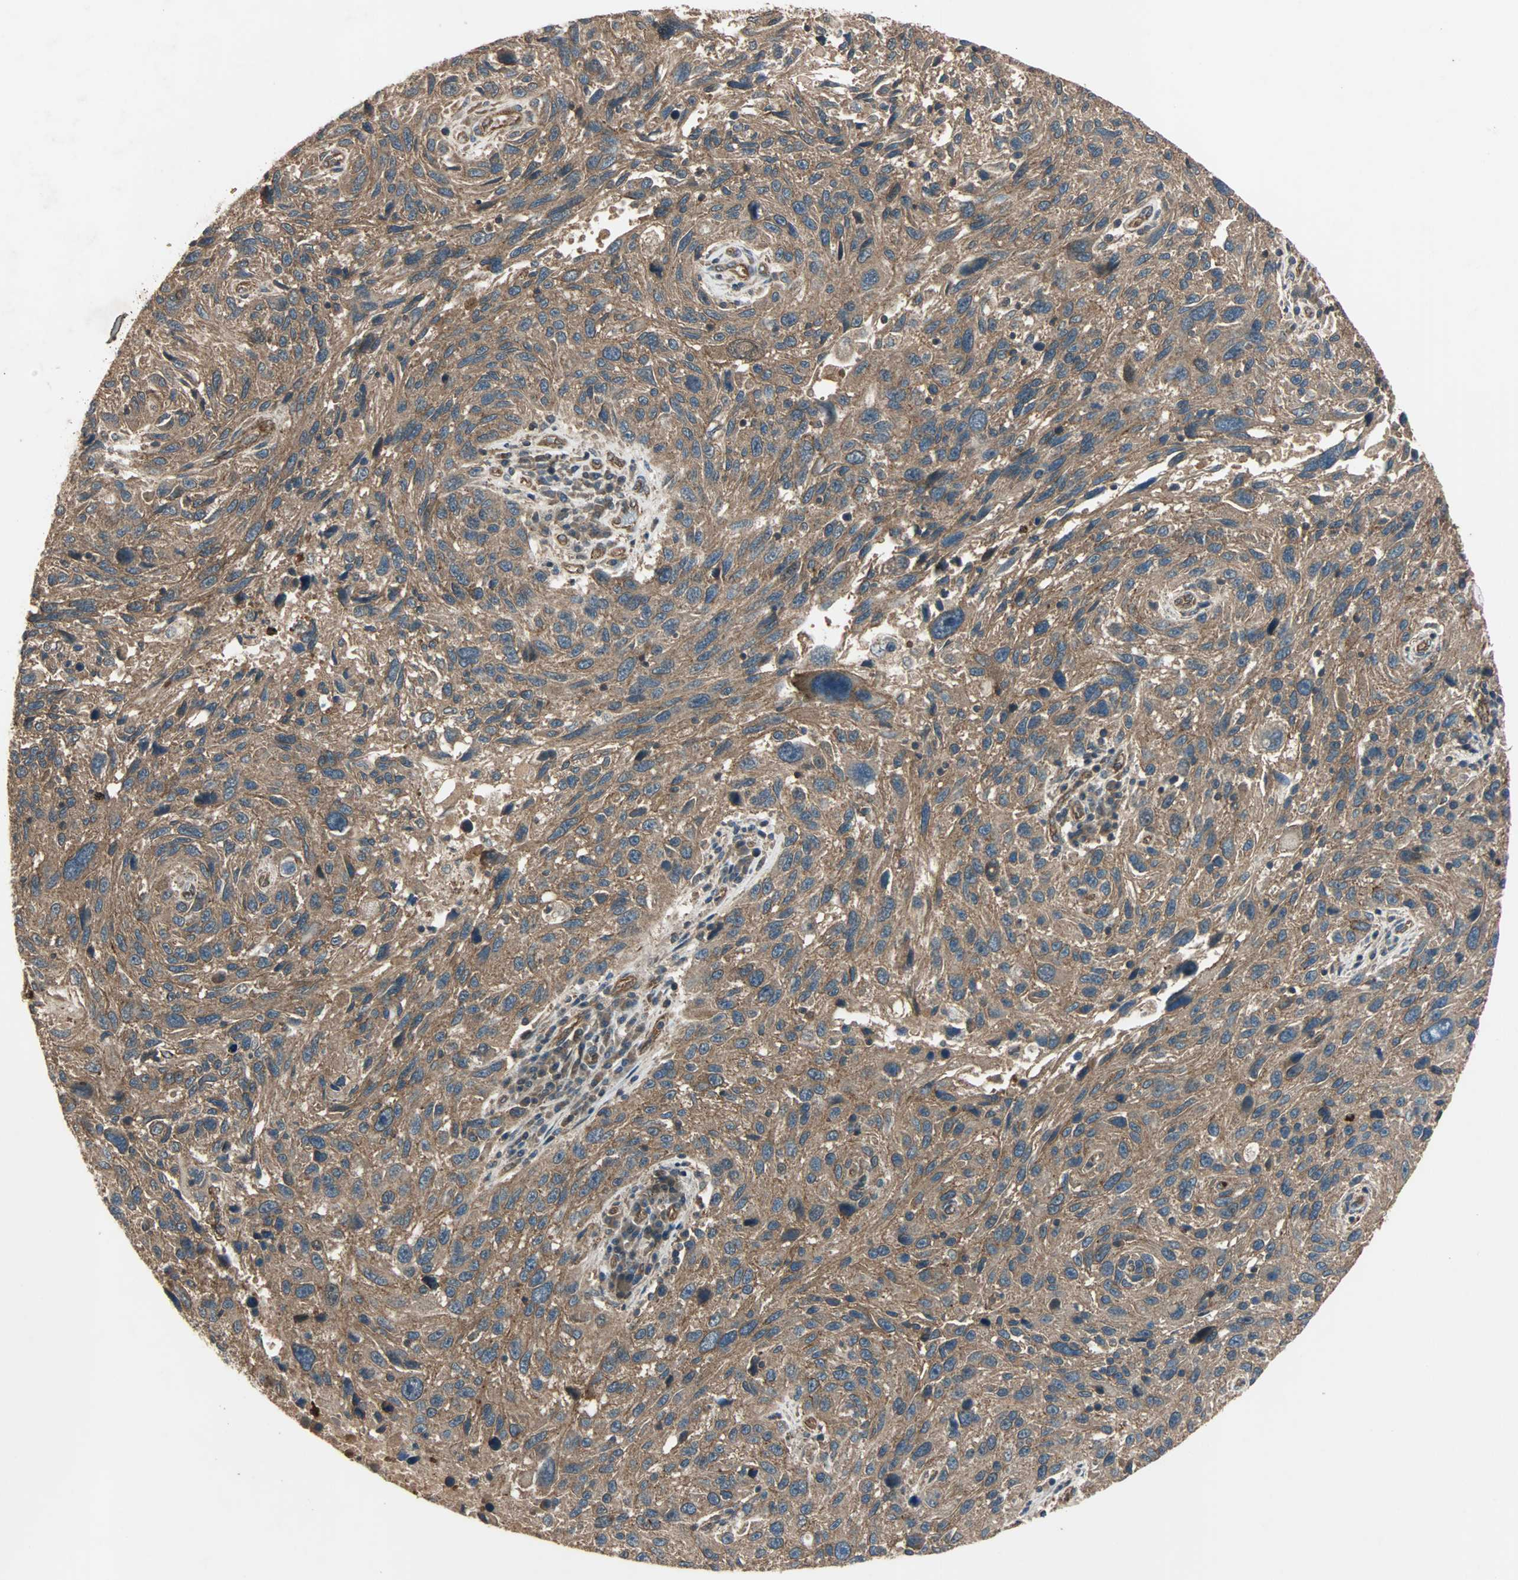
{"staining": {"intensity": "moderate", "quantity": ">75%", "location": "cytoplasmic/membranous"}, "tissue": "melanoma", "cell_type": "Tumor cells", "image_type": "cancer", "snomed": [{"axis": "morphology", "description": "Malignant melanoma, NOS"}, {"axis": "topography", "description": "Skin"}], "caption": "Melanoma stained for a protein (brown) exhibits moderate cytoplasmic/membranous positive staining in about >75% of tumor cells.", "gene": "GCK", "patient": {"sex": "male", "age": 53}}